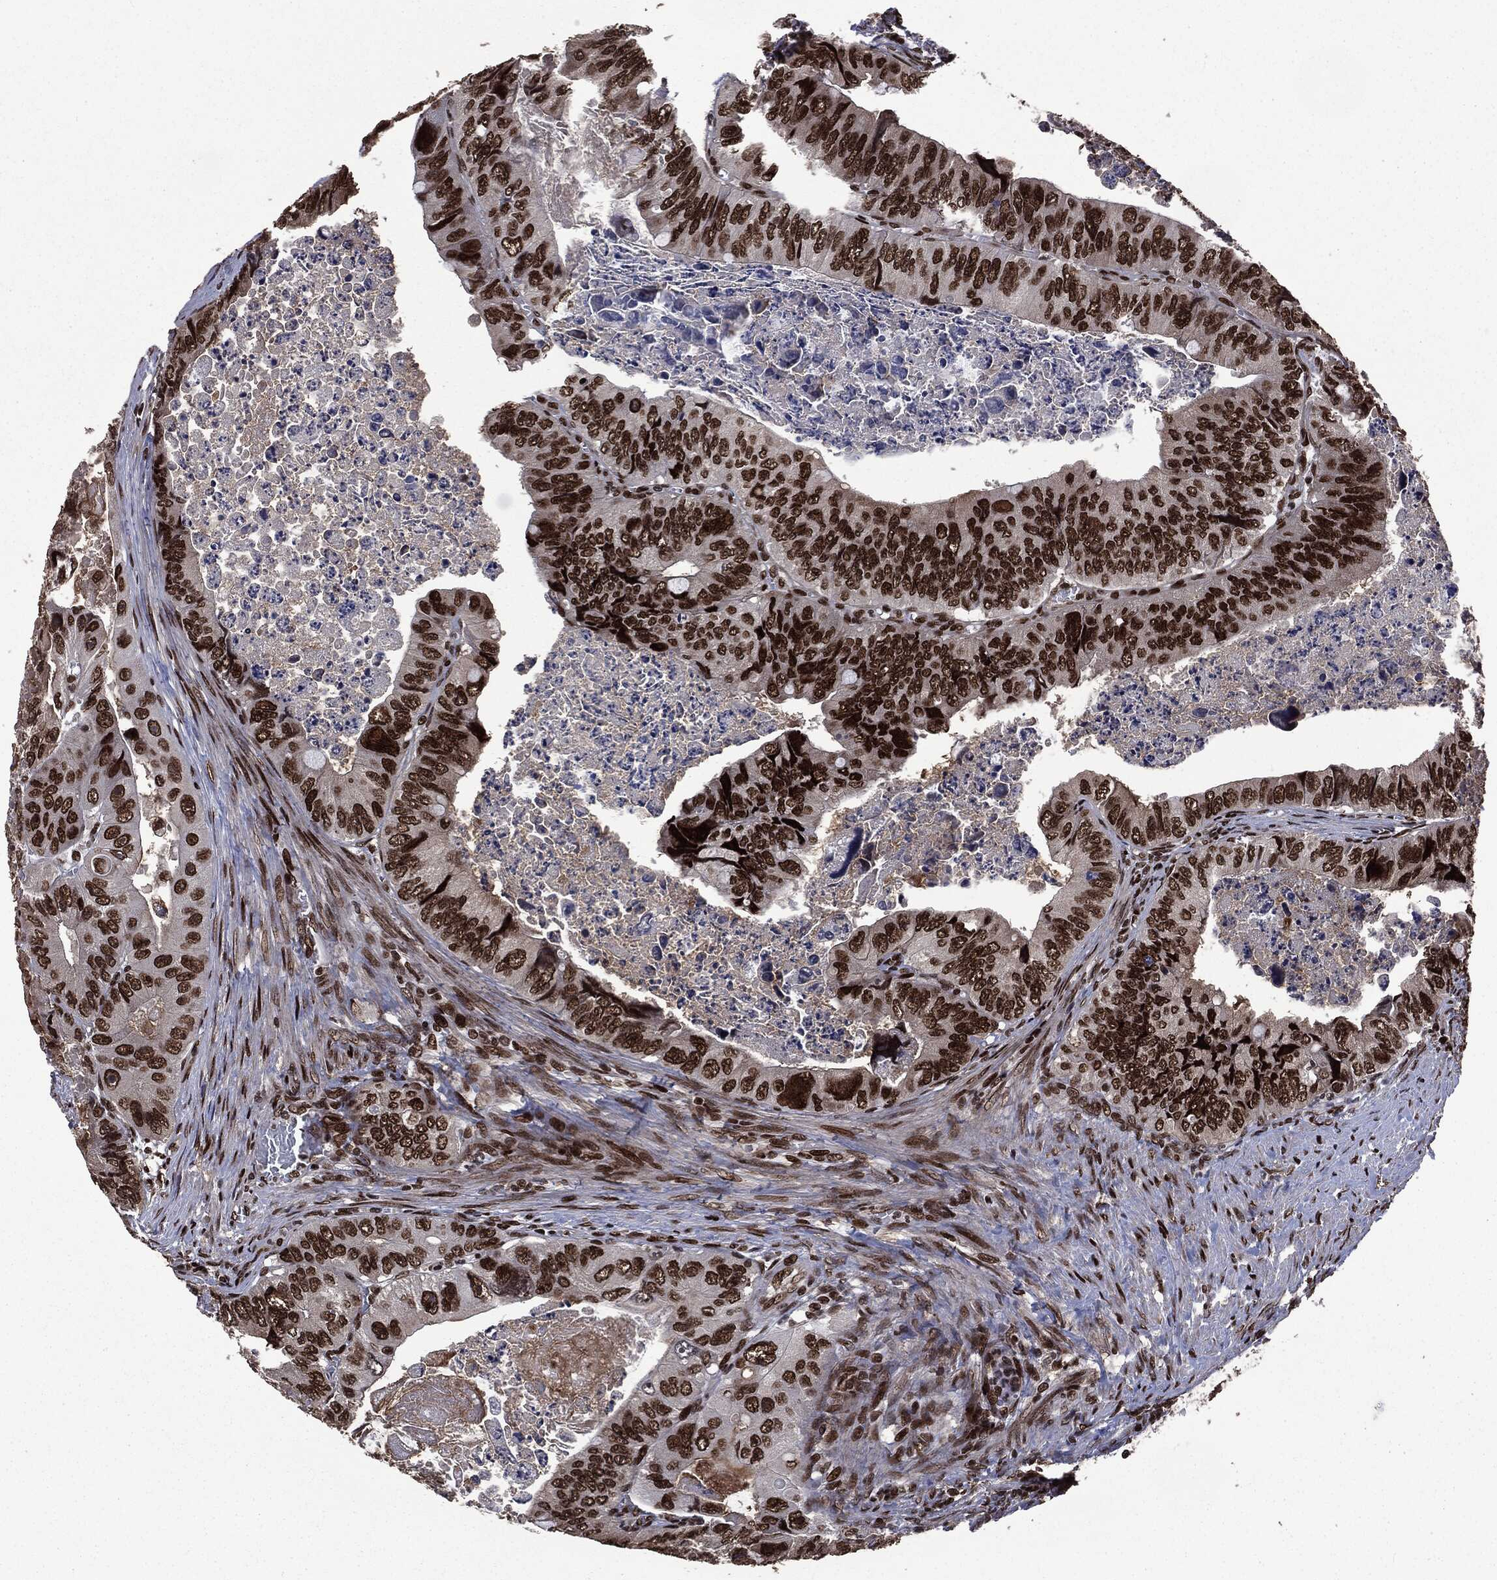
{"staining": {"intensity": "strong", "quantity": ">75%", "location": "nuclear"}, "tissue": "colorectal cancer", "cell_type": "Tumor cells", "image_type": "cancer", "snomed": [{"axis": "morphology", "description": "Adenocarcinoma, NOS"}, {"axis": "topography", "description": "Colon"}], "caption": "This image displays colorectal adenocarcinoma stained with immunohistochemistry to label a protein in brown. The nuclear of tumor cells show strong positivity for the protein. Nuclei are counter-stained blue.", "gene": "DVL2", "patient": {"sex": "female", "age": 84}}